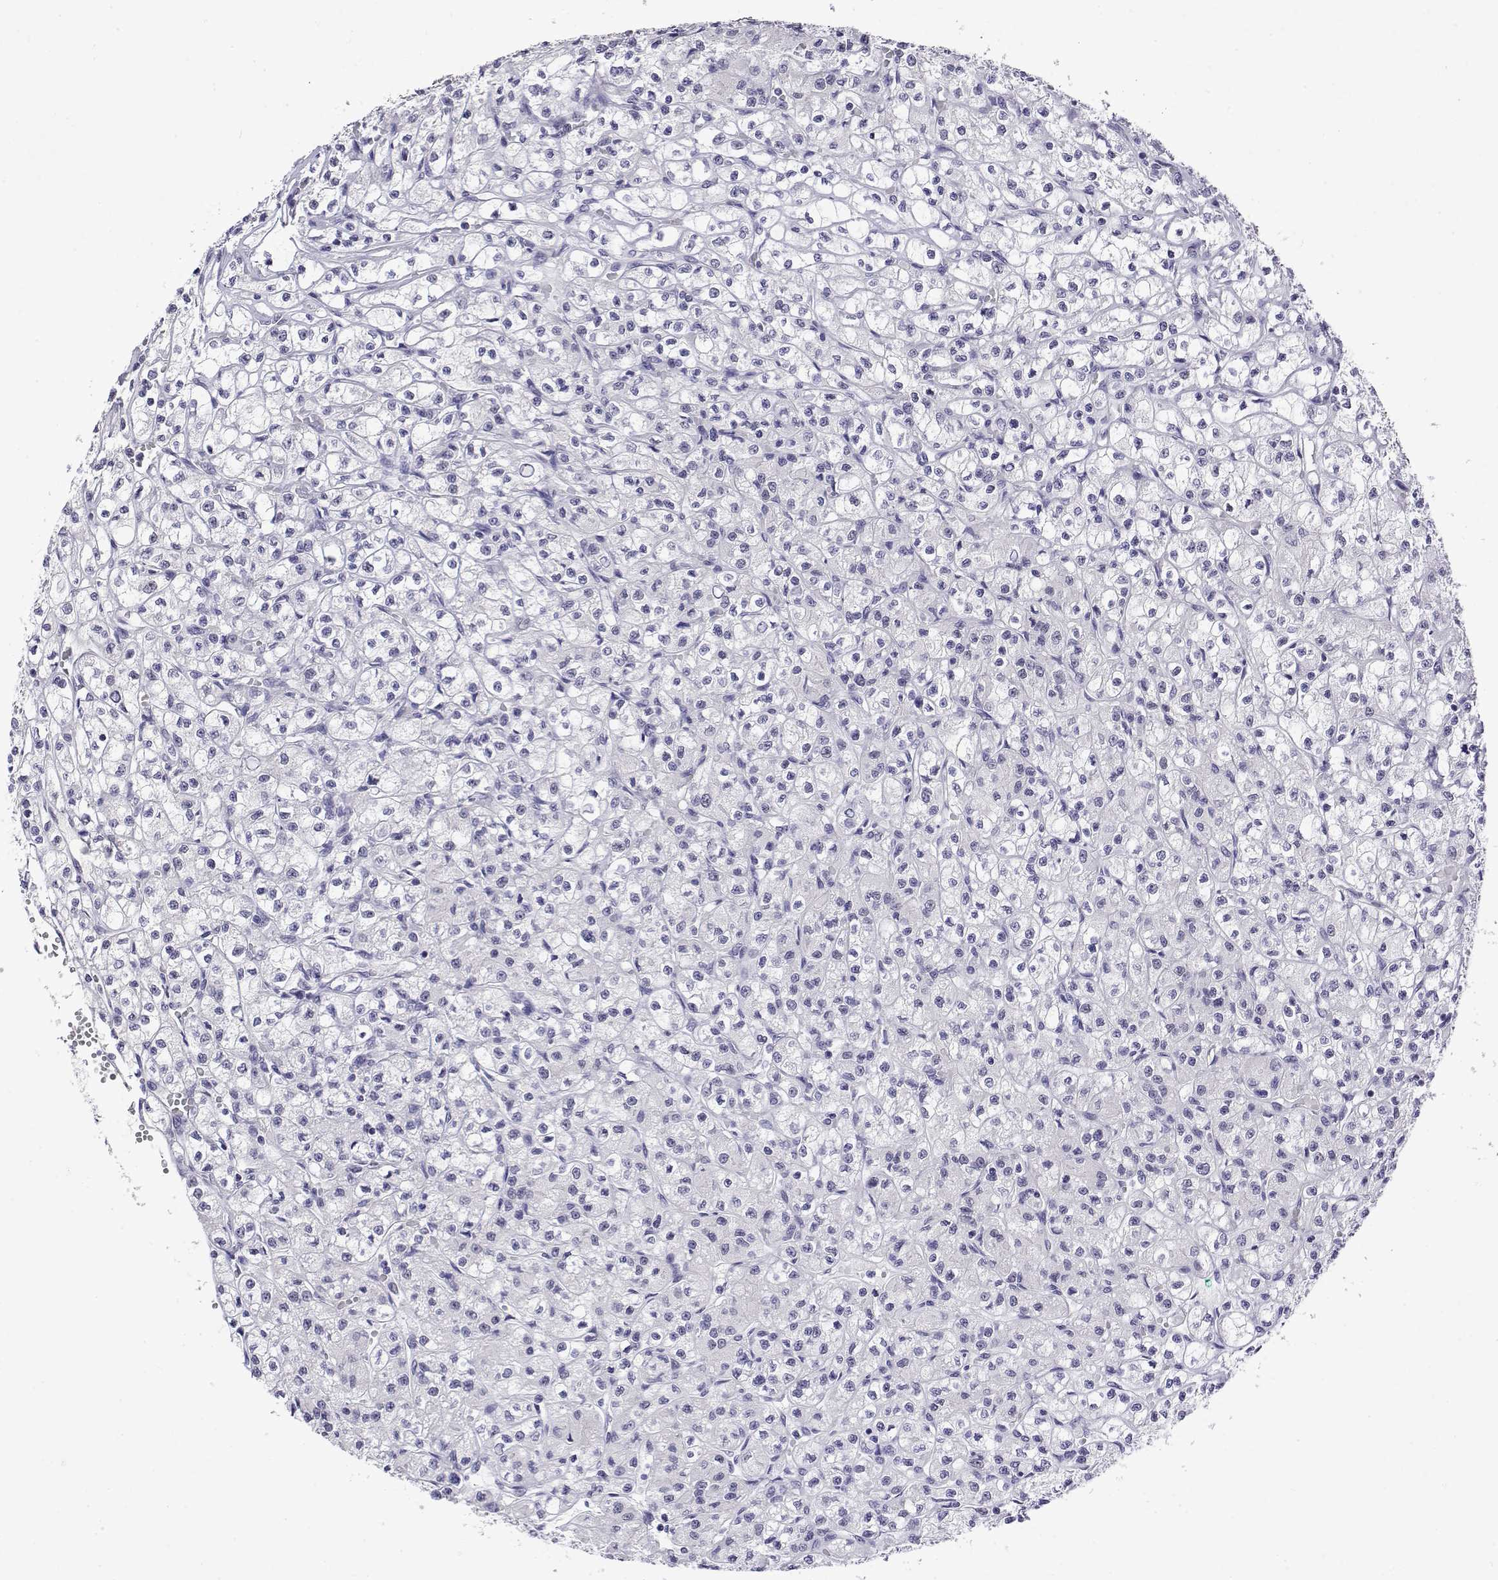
{"staining": {"intensity": "negative", "quantity": "none", "location": "none"}, "tissue": "renal cancer", "cell_type": "Tumor cells", "image_type": "cancer", "snomed": [{"axis": "morphology", "description": "Adenocarcinoma, NOS"}, {"axis": "topography", "description": "Kidney"}], "caption": "An image of human renal cancer (adenocarcinoma) is negative for staining in tumor cells.", "gene": "POLDIP3", "patient": {"sex": "female", "age": 70}}